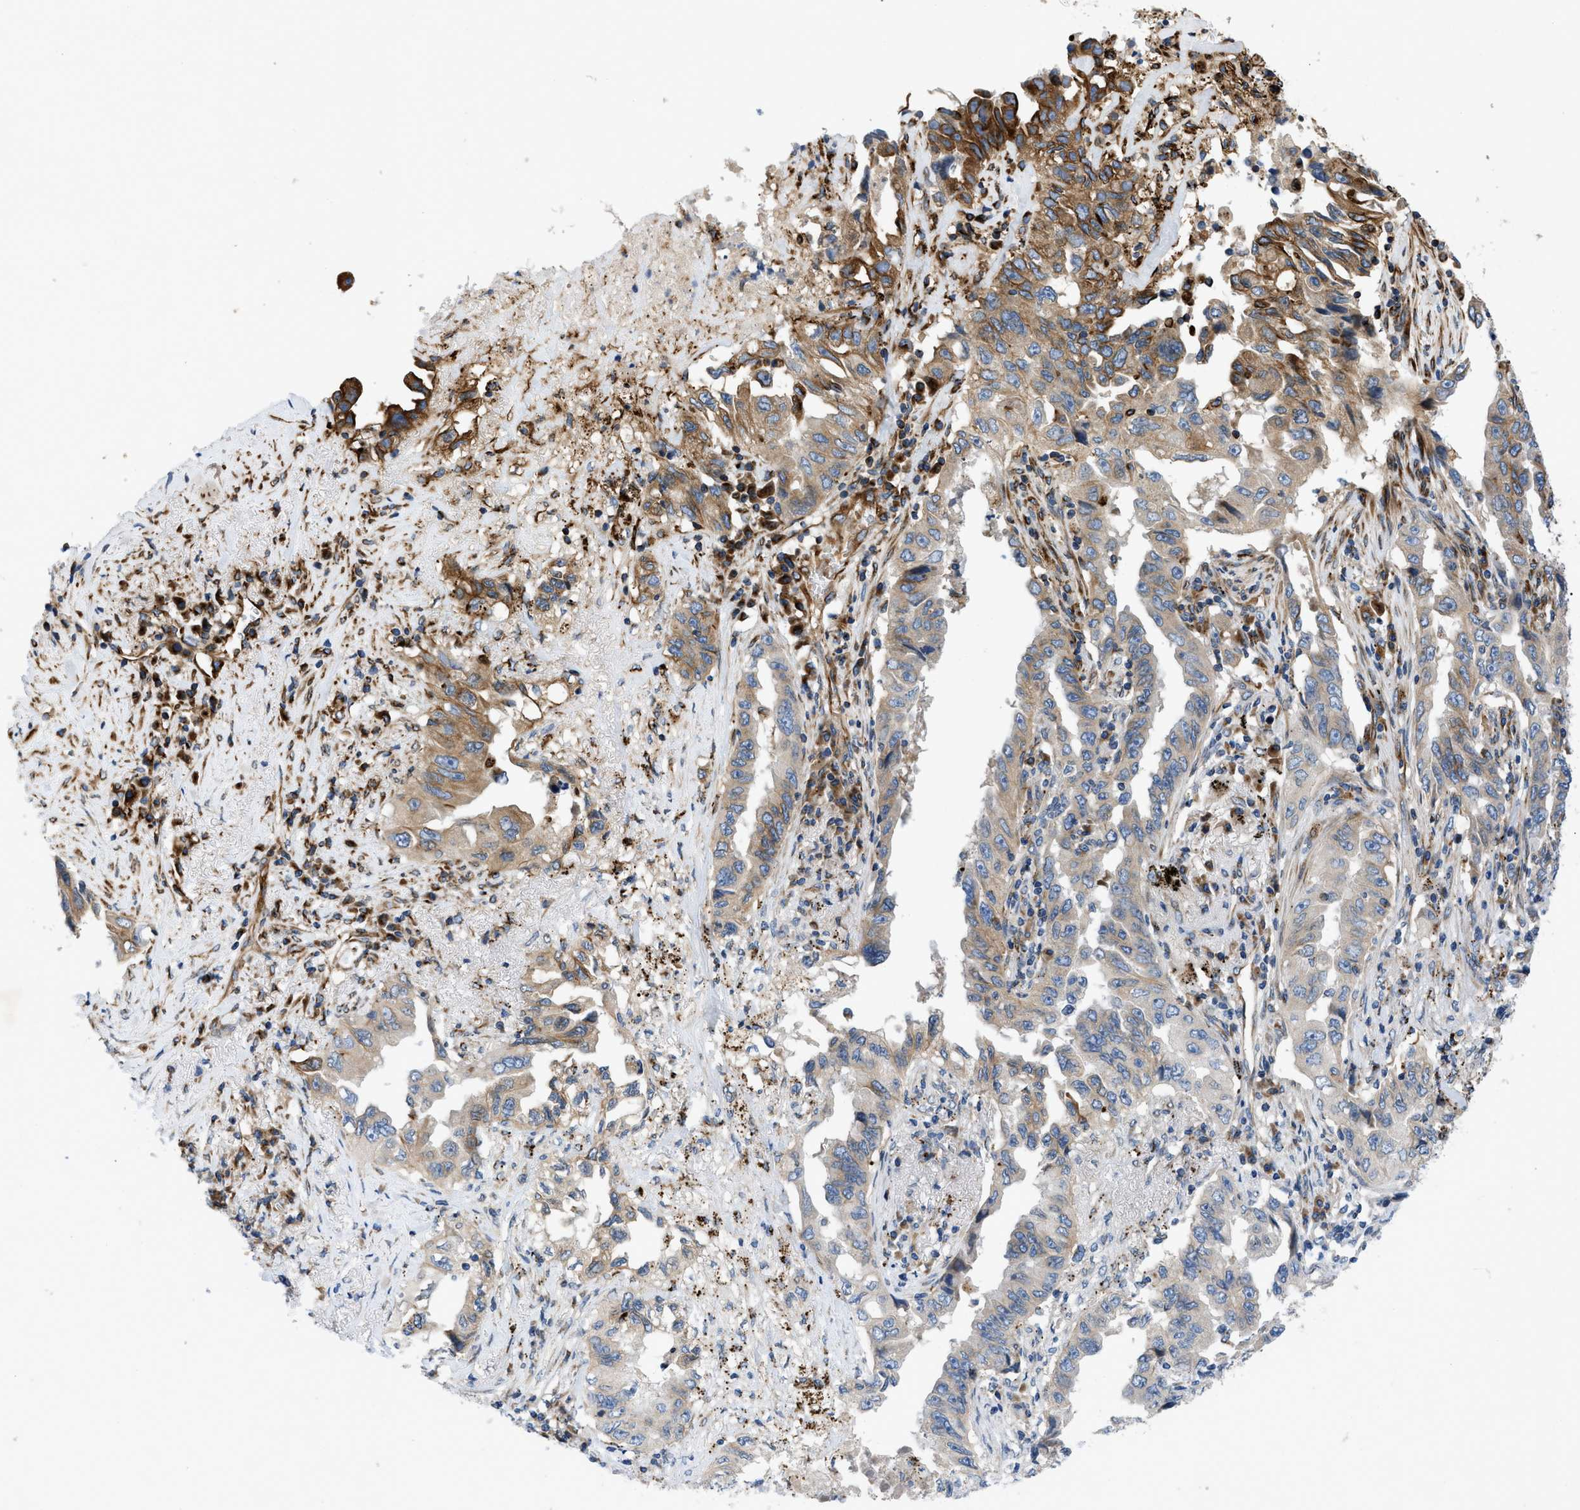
{"staining": {"intensity": "moderate", "quantity": "25%-75%", "location": "cytoplasmic/membranous"}, "tissue": "lung cancer", "cell_type": "Tumor cells", "image_type": "cancer", "snomed": [{"axis": "morphology", "description": "Adenocarcinoma, NOS"}, {"axis": "topography", "description": "Lung"}], "caption": "Immunohistochemical staining of human lung adenocarcinoma shows moderate cytoplasmic/membranous protein expression in about 25%-75% of tumor cells.", "gene": "TMEM248", "patient": {"sex": "female", "age": 51}}